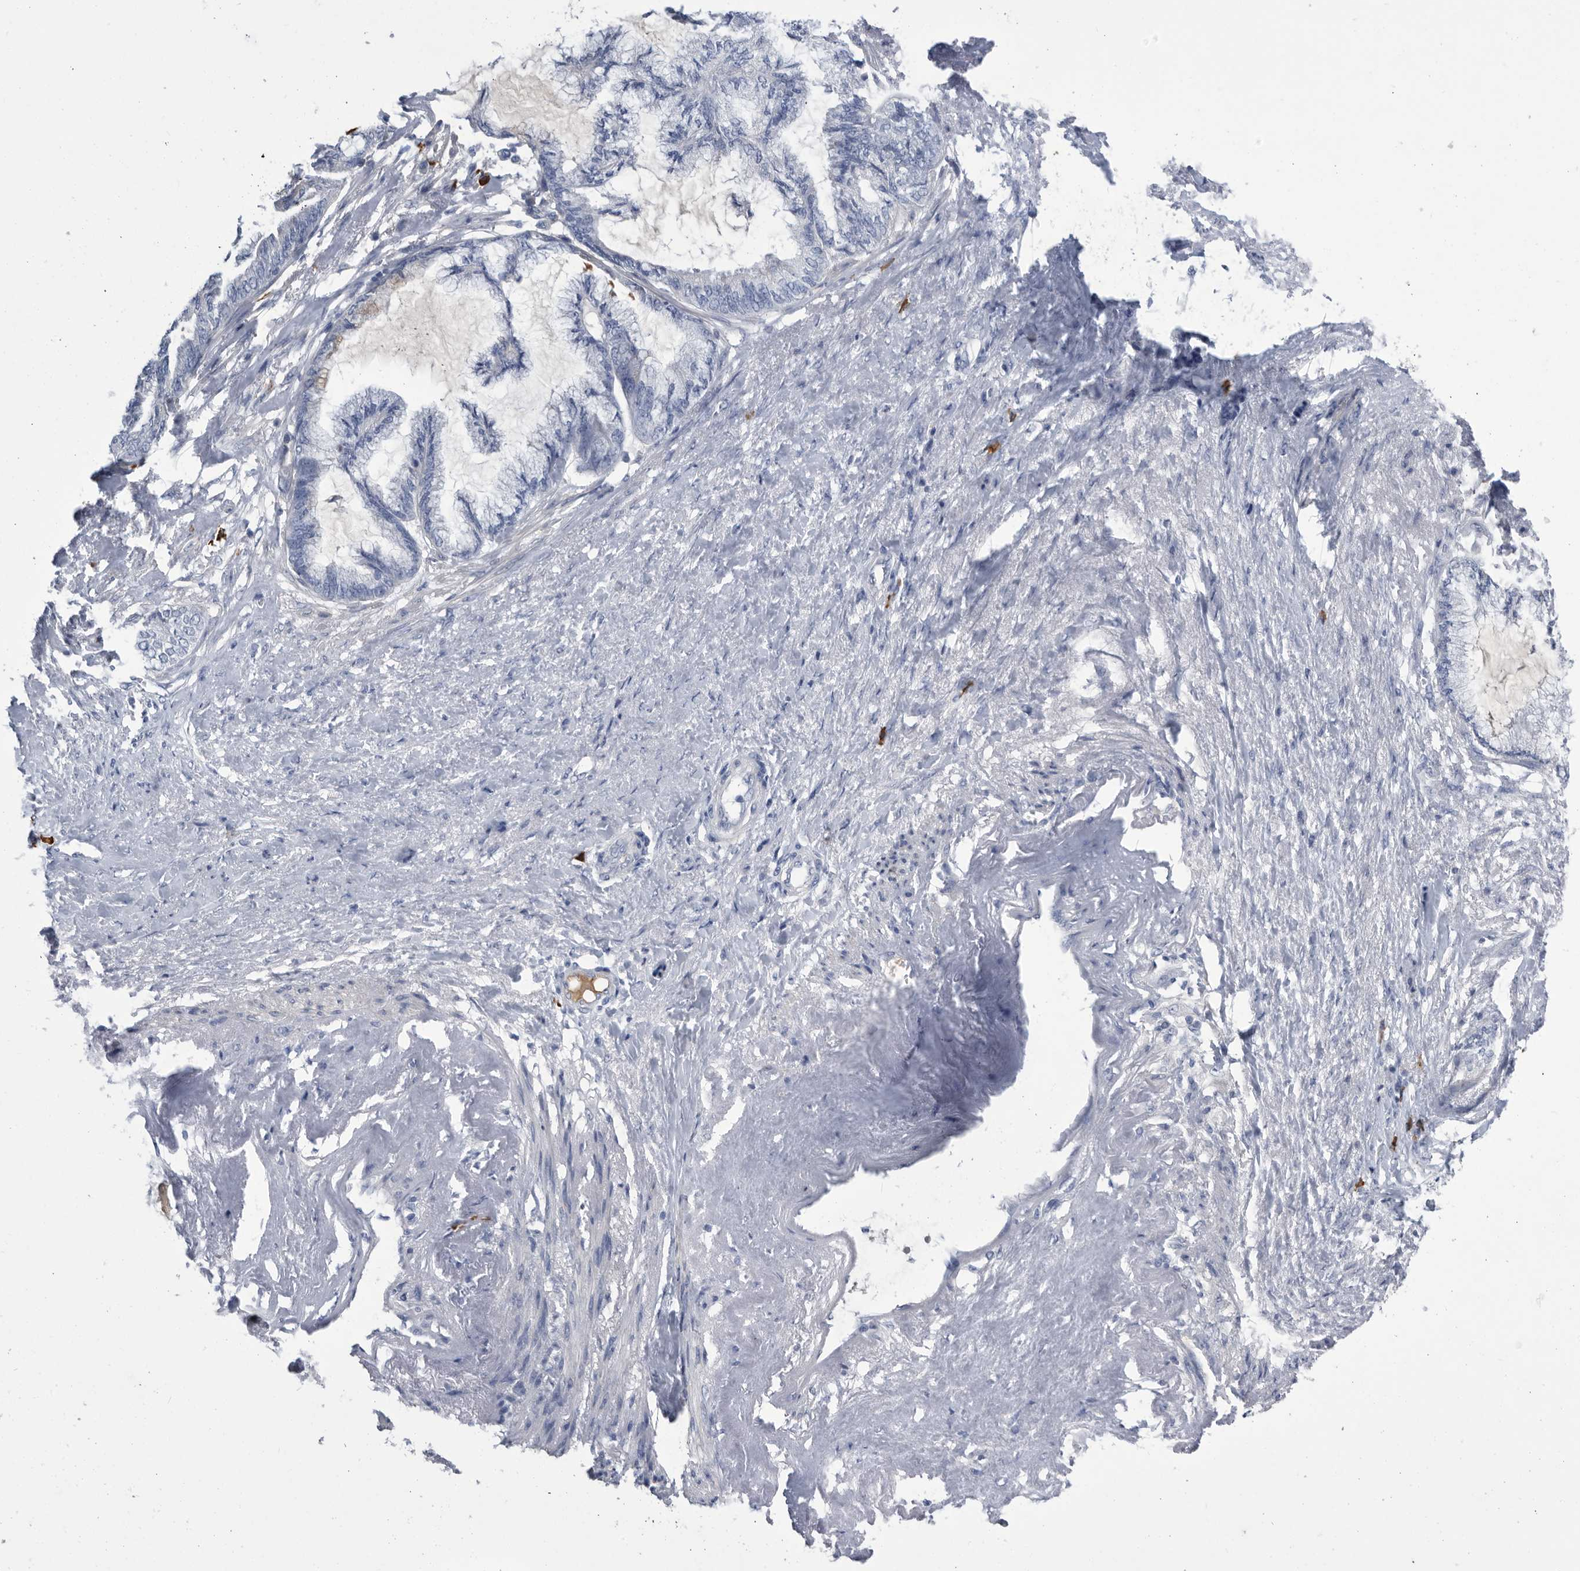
{"staining": {"intensity": "negative", "quantity": "none", "location": "none"}, "tissue": "endometrial cancer", "cell_type": "Tumor cells", "image_type": "cancer", "snomed": [{"axis": "morphology", "description": "Adenocarcinoma, NOS"}, {"axis": "topography", "description": "Endometrium"}], "caption": "Protein analysis of endometrial cancer (adenocarcinoma) displays no significant positivity in tumor cells. The staining is performed using DAB brown chromogen with nuclei counter-stained in using hematoxylin.", "gene": "BTBD6", "patient": {"sex": "female", "age": 86}}